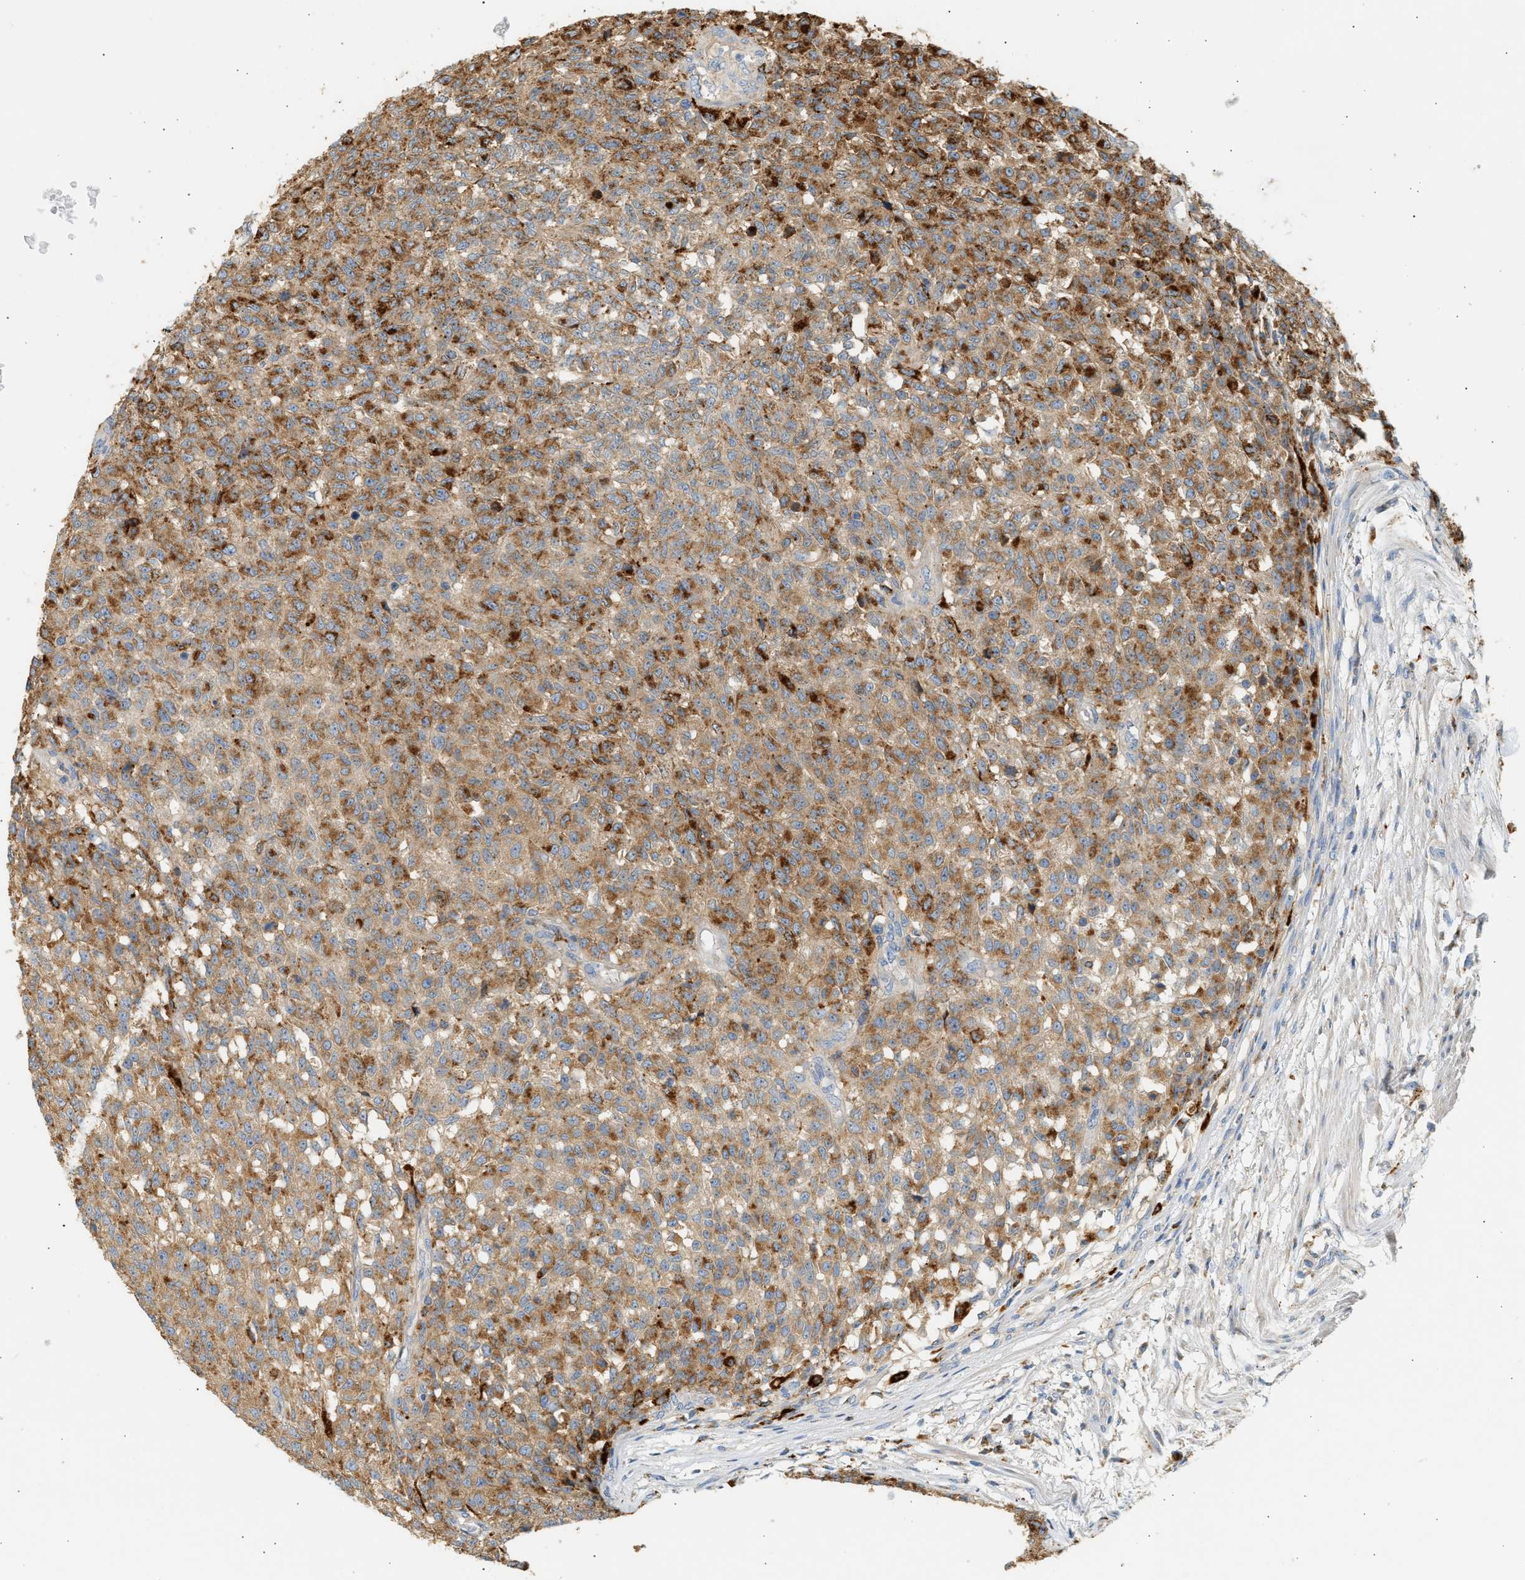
{"staining": {"intensity": "moderate", "quantity": ">75%", "location": "cytoplasmic/membranous"}, "tissue": "testis cancer", "cell_type": "Tumor cells", "image_type": "cancer", "snomed": [{"axis": "morphology", "description": "Seminoma, NOS"}, {"axis": "topography", "description": "Testis"}], "caption": "About >75% of tumor cells in human testis seminoma reveal moderate cytoplasmic/membranous protein positivity as visualized by brown immunohistochemical staining.", "gene": "ENTHD1", "patient": {"sex": "male", "age": 59}}